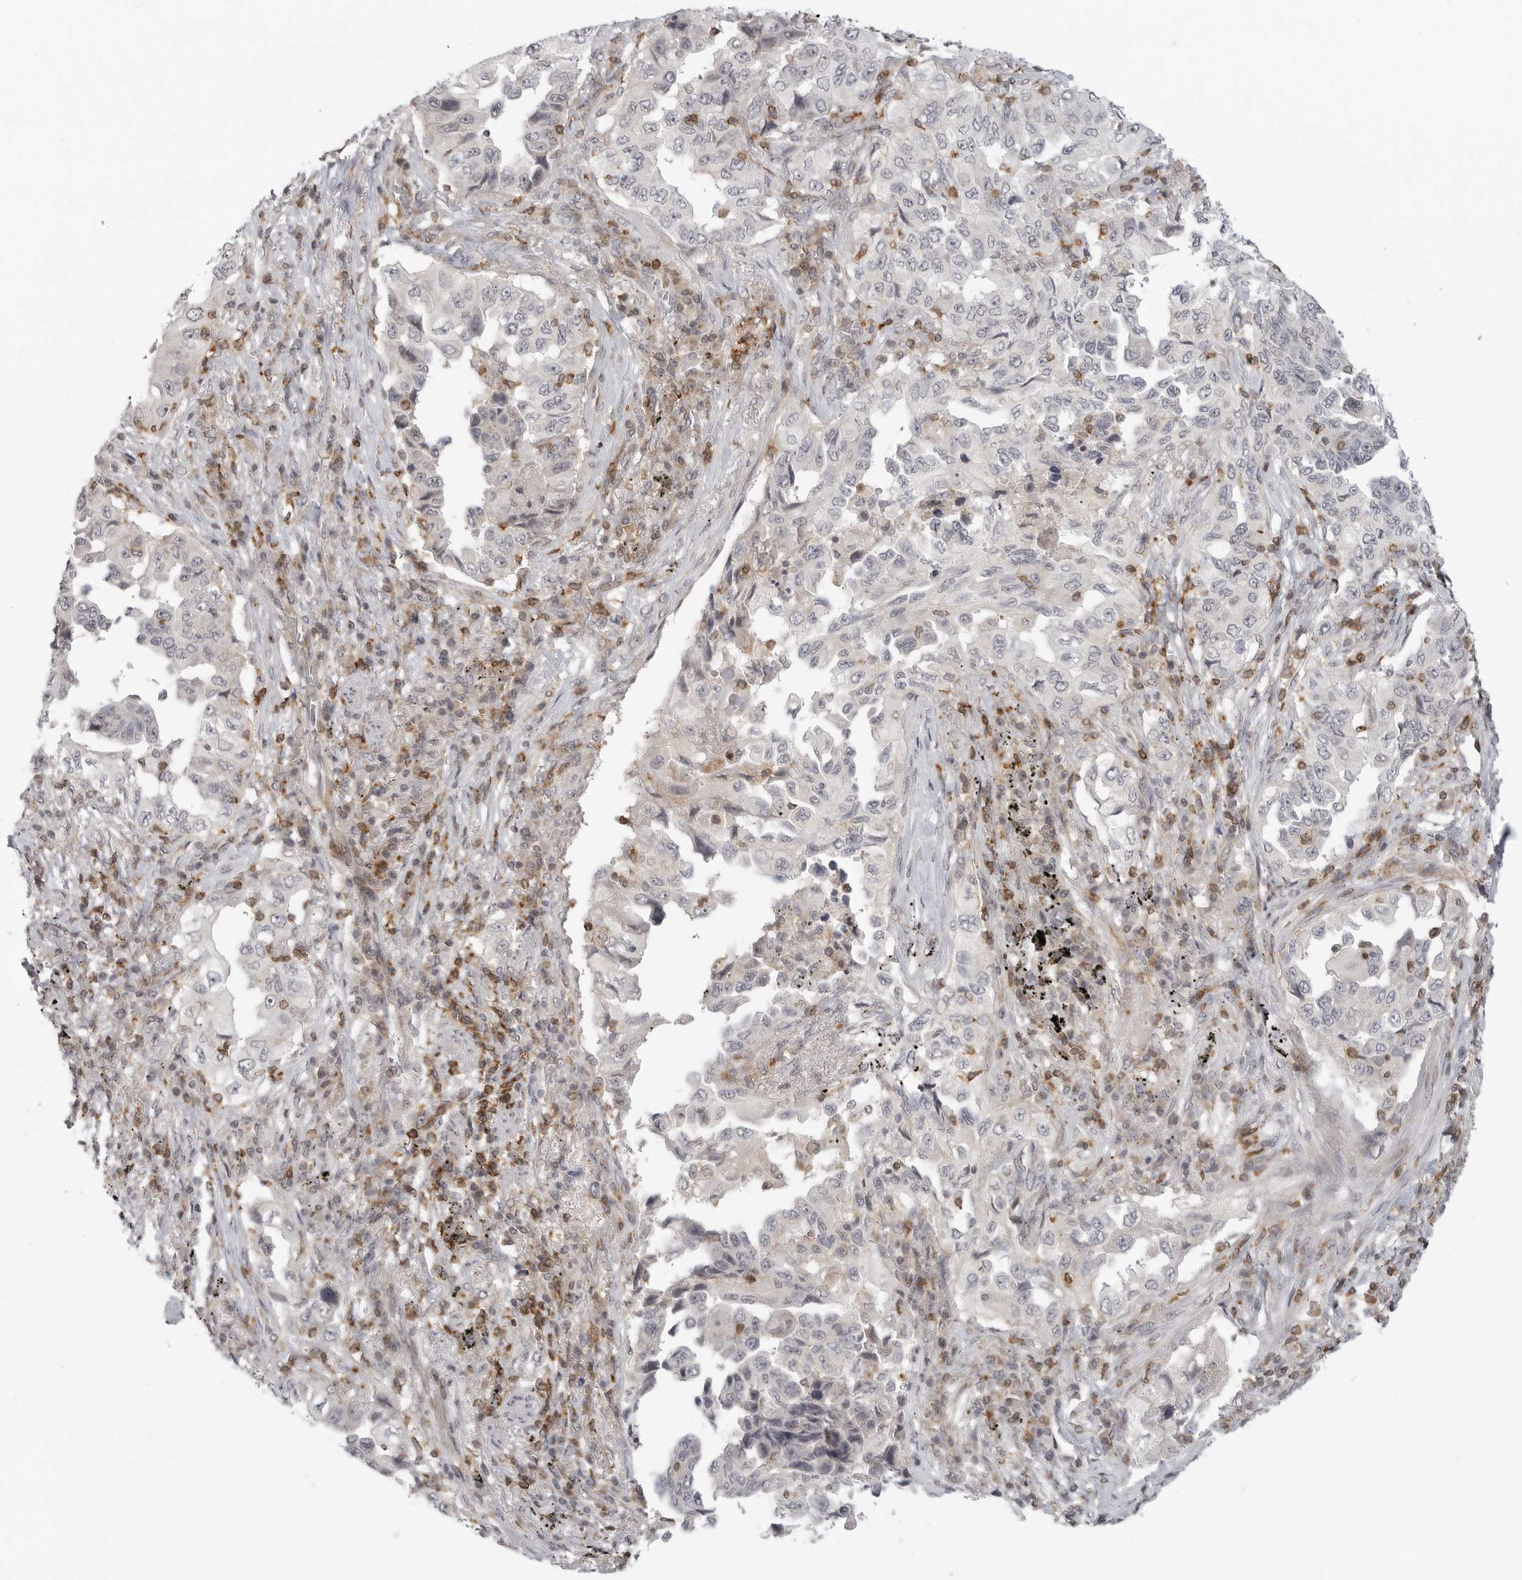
{"staining": {"intensity": "negative", "quantity": "none", "location": "none"}, "tissue": "lung cancer", "cell_type": "Tumor cells", "image_type": "cancer", "snomed": [{"axis": "morphology", "description": "Adenocarcinoma, NOS"}, {"axis": "topography", "description": "Lung"}], "caption": "DAB (3,3'-diaminobenzidine) immunohistochemical staining of human adenocarcinoma (lung) reveals no significant positivity in tumor cells.", "gene": "SH3KBP1", "patient": {"sex": "female", "age": 51}}